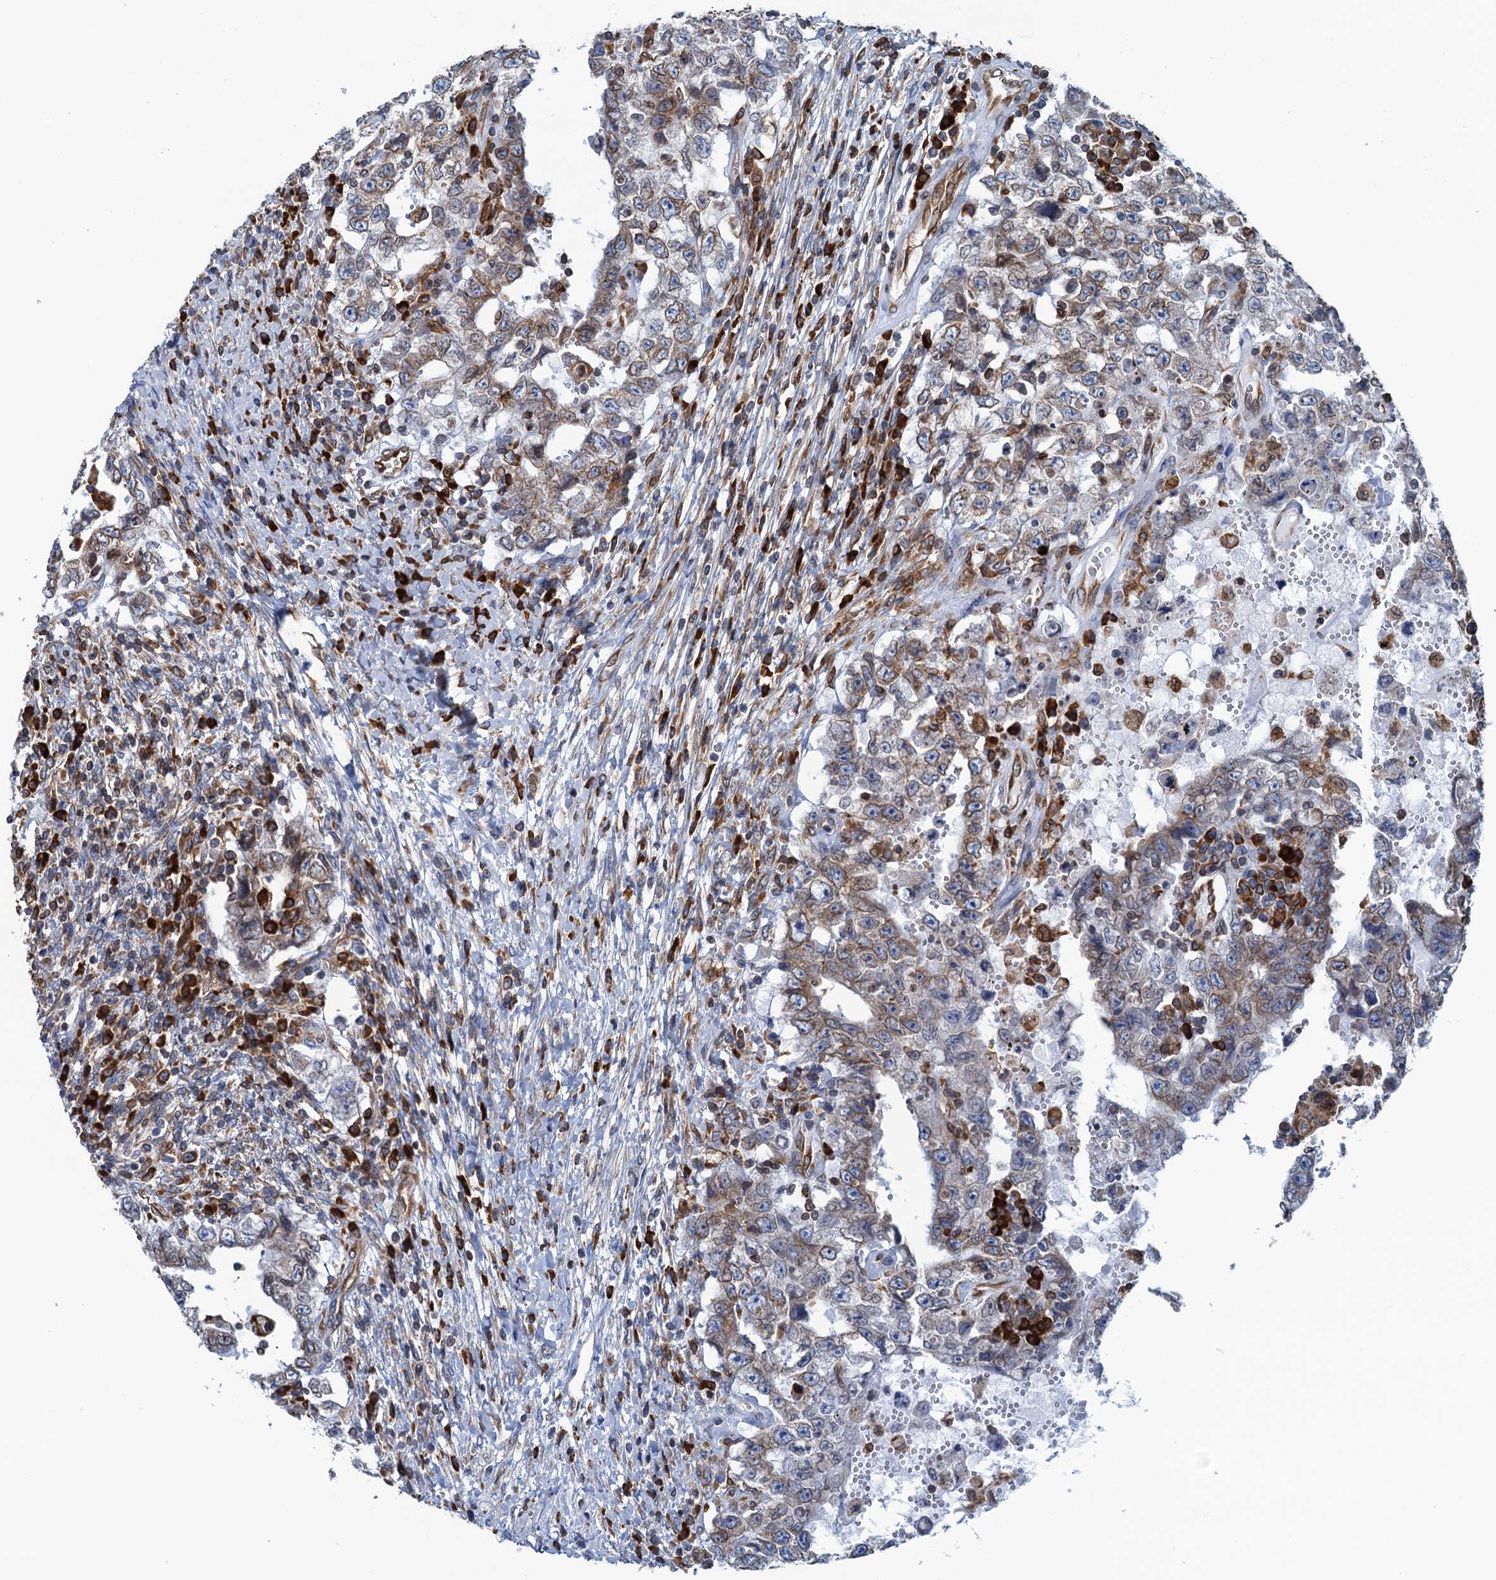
{"staining": {"intensity": "moderate", "quantity": "<25%", "location": "cytoplasmic/membranous"}, "tissue": "testis cancer", "cell_type": "Tumor cells", "image_type": "cancer", "snomed": [{"axis": "morphology", "description": "Carcinoma, Embryonal, NOS"}, {"axis": "topography", "description": "Testis"}], "caption": "A photomicrograph of human embryonal carcinoma (testis) stained for a protein shows moderate cytoplasmic/membranous brown staining in tumor cells.", "gene": "TMEM205", "patient": {"sex": "male", "age": 26}}